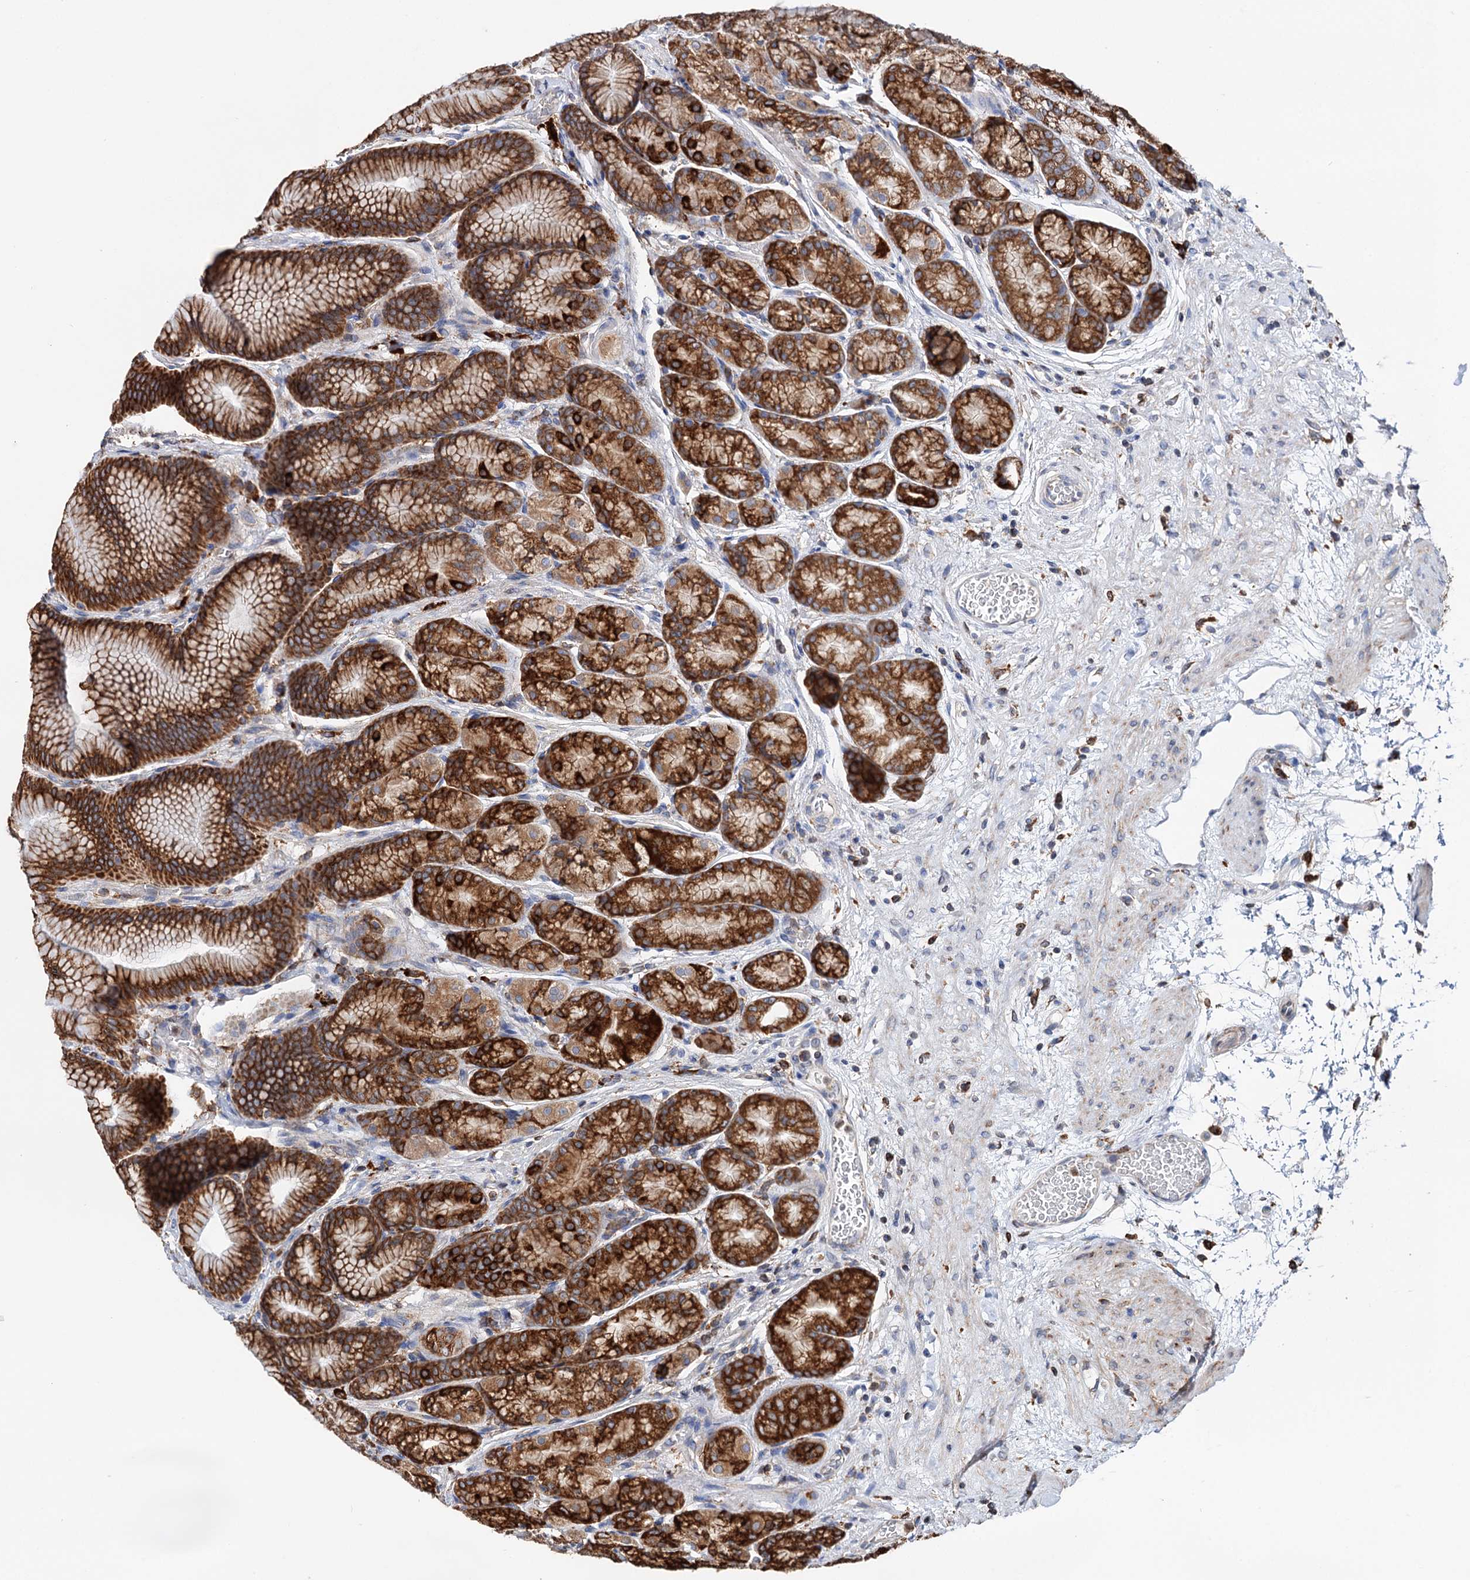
{"staining": {"intensity": "strong", "quantity": ">75%", "location": "cytoplasmic/membranous"}, "tissue": "stomach", "cell_type": "Glandular cells", "image_type": "normal", "snomed": [{"axis": "morphology", "description": "Normal tissue, NOS"}, {"axis": "morphology", "description": "Adenocarcinoma, NOS"}, {"axis": "morphology", "description": "Adenocarcinoma, High grade"}, {"axis": "topography", "description": "Stomach, upper"}, {"axis": "topography", "description": "Stomach"}], "caption": "A histopathology image showing strong cytoplasmic/membranous positivity in about >75% of glandular cells in unremarkable stomach, as visualized by brown immunohistochemical staining.", "gene": "ERP29", "patient": {"sex": "female", "age": 65}}